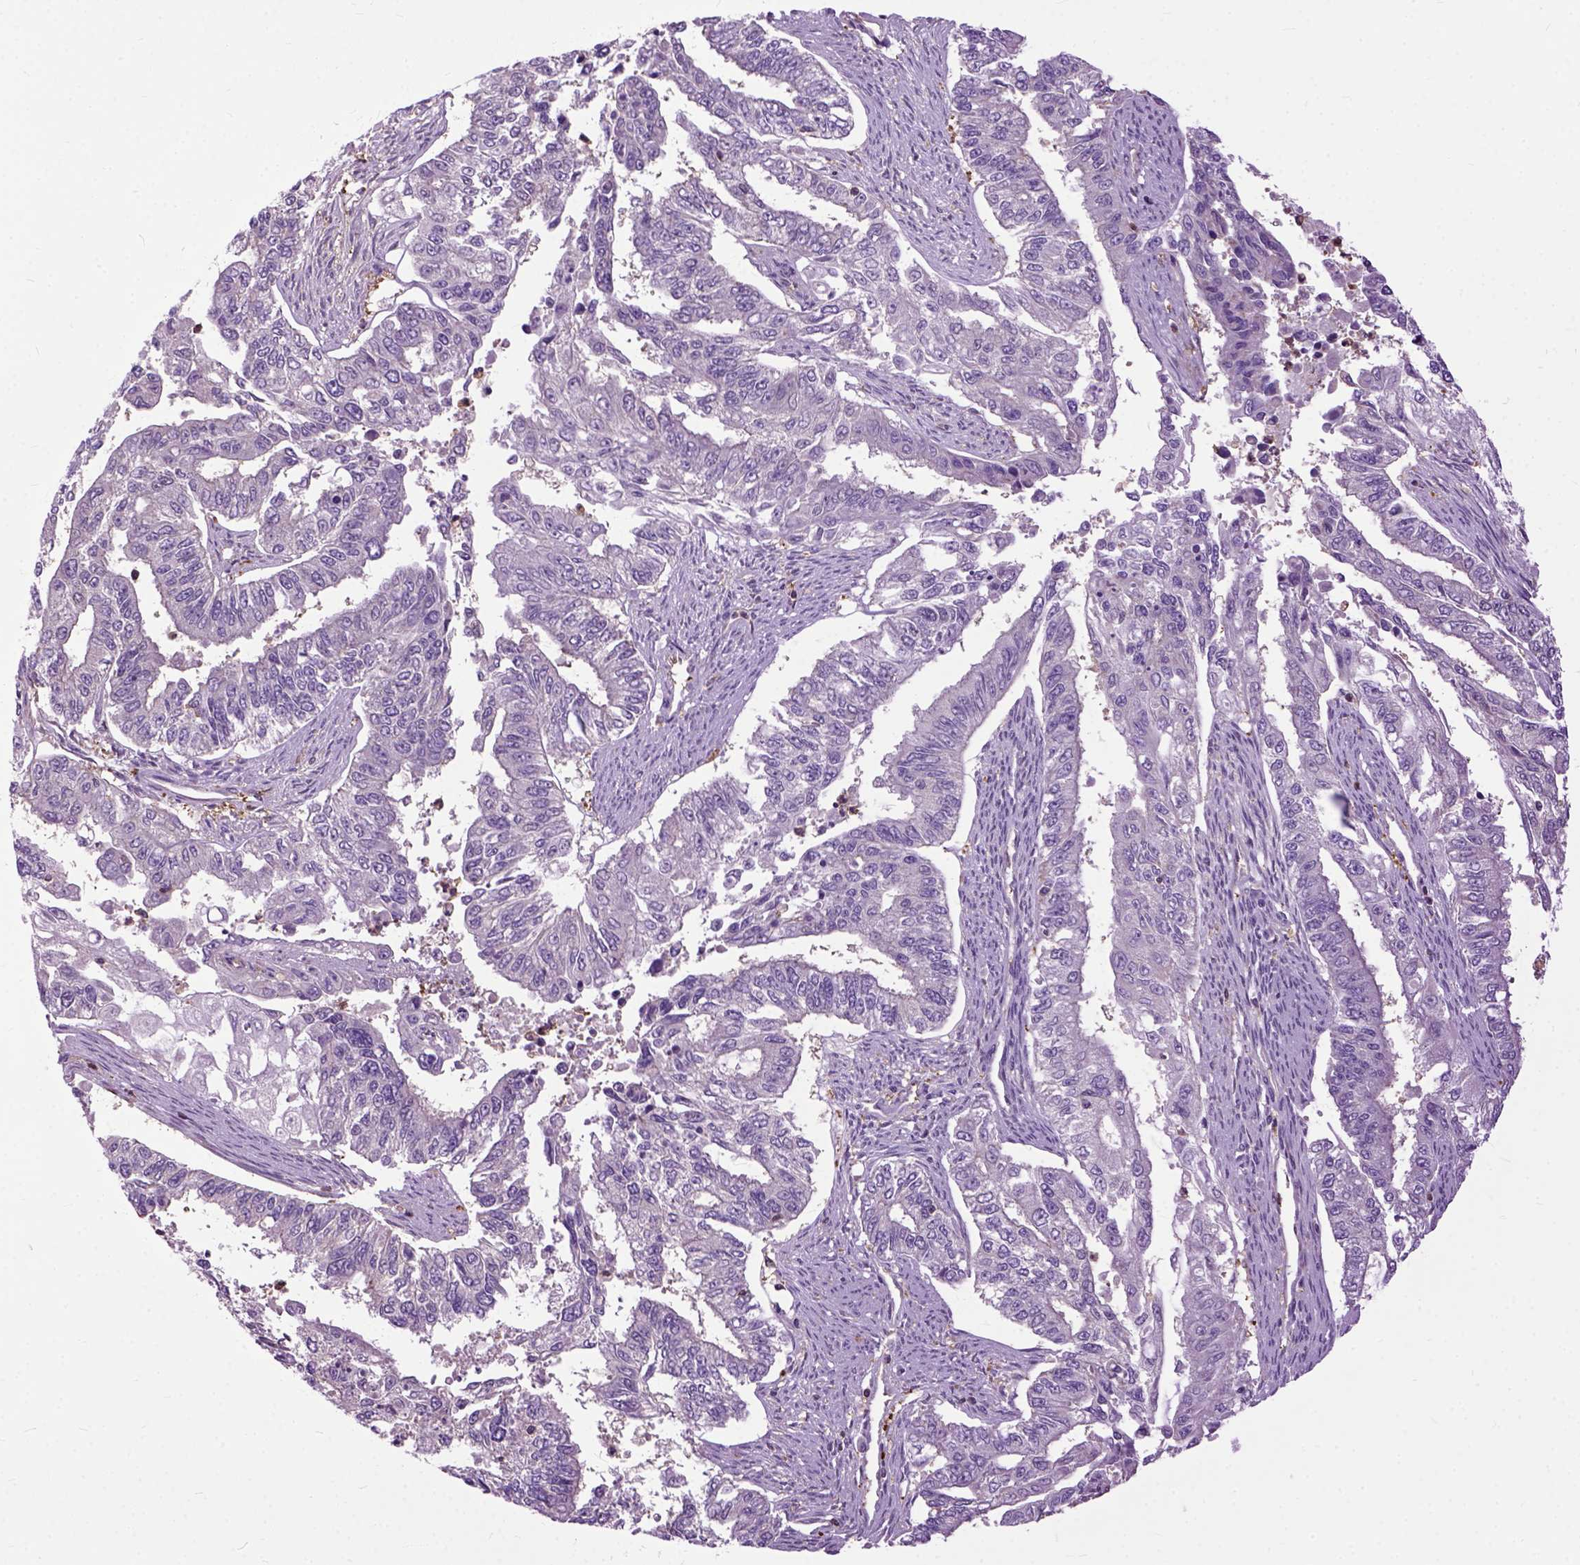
{"staining": {"intensity": "negative", "quantity": "none", "location": "none"}, "tissue": "endometrial cancer", "cell_type": "Tumor cells", "image_type": "cancer", "snomed": [{"axis": "morphology", "description": "Adenocarcinoma, NOS"}, {"axis": "topography", "description": "Uterus"}], "caption": "High magnification brightfield microscopy of endometrial cancer (adenocarcinoma) stained with DAB (brown) and counterstained with hematoxylin (blue): tumor cells show no significant positivity.", "gene": "NAMPT", "patient": {"sex": "female", "age": 59}}